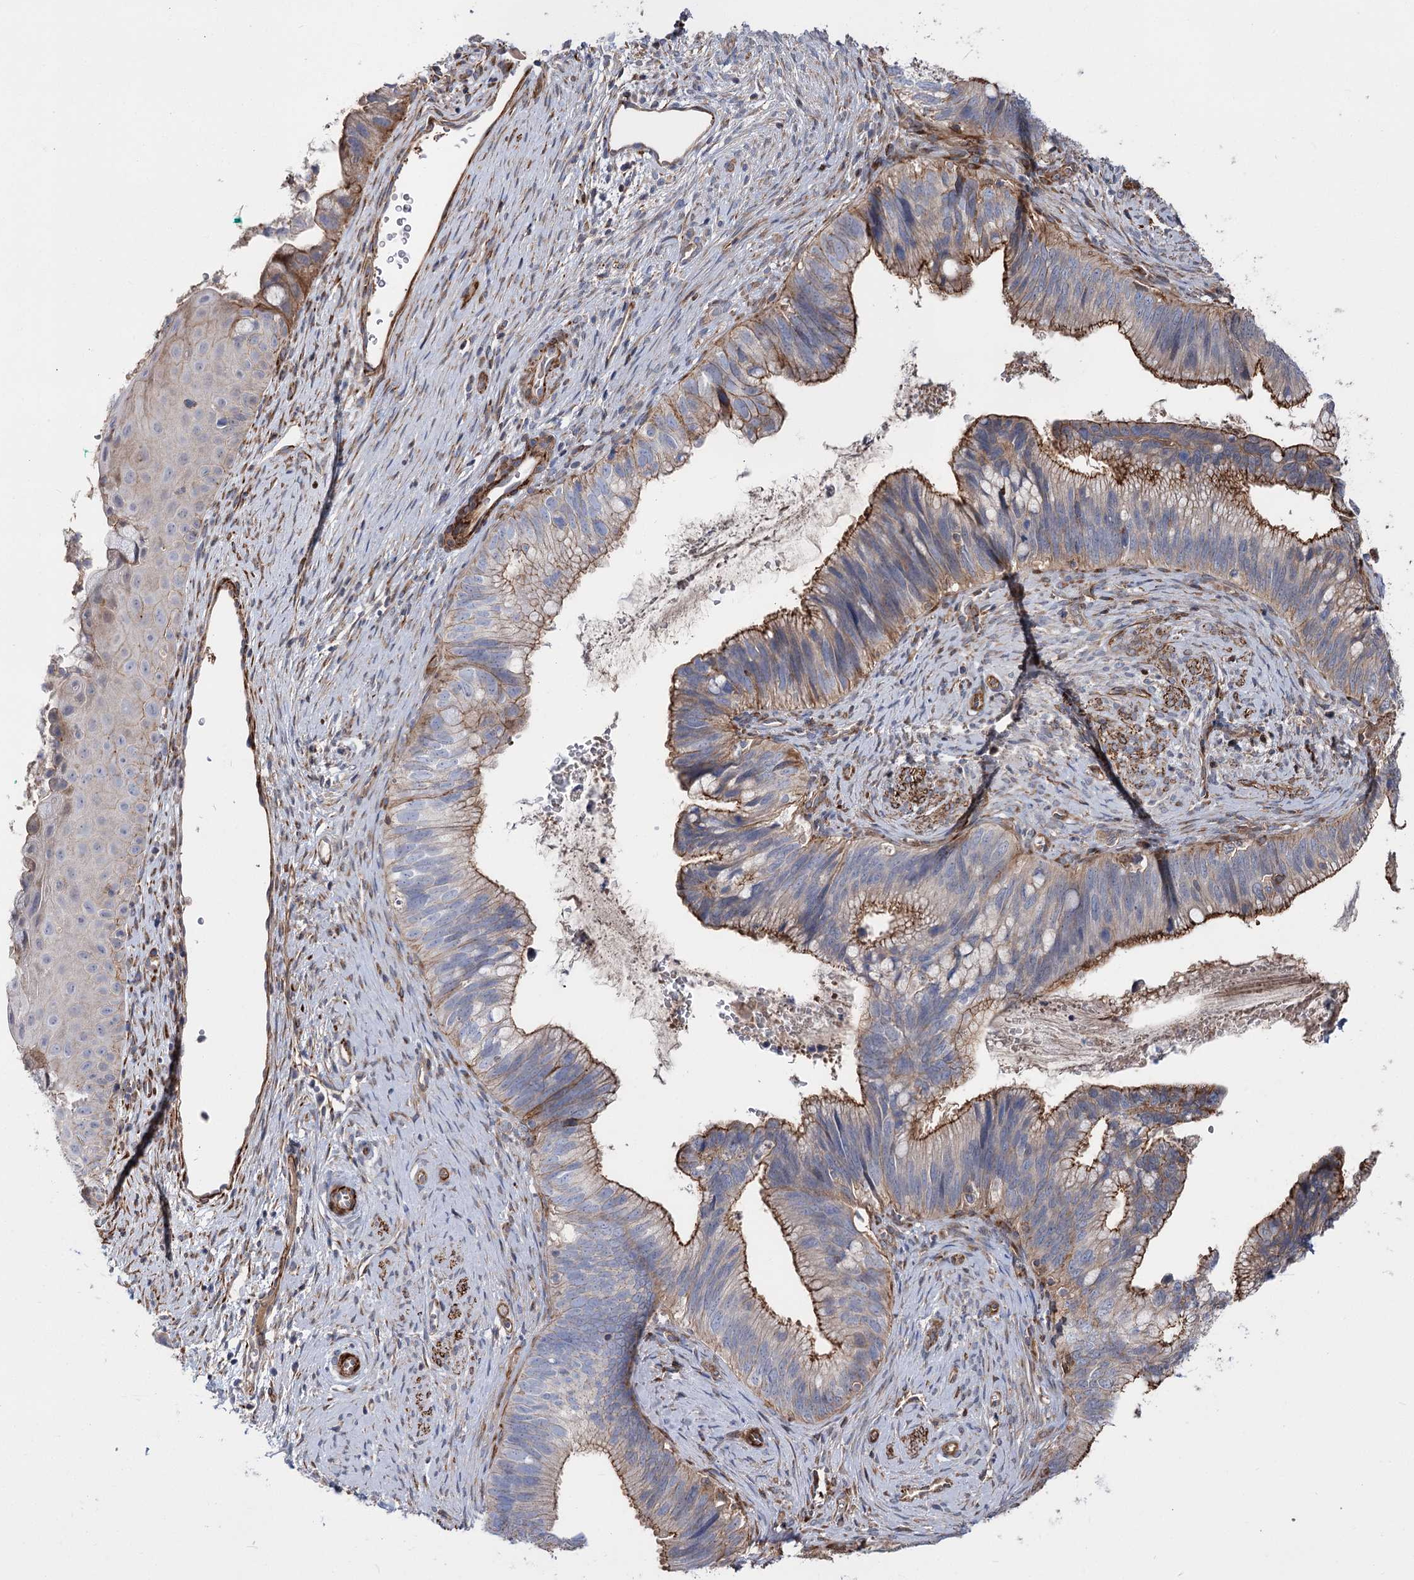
{"staining": {"intensity": "strong", "quantity": "25%-75%", "location": "cytoplasmic/membranous"}, "tissue": "cervical cancer", "cell_type": "Tumor cells", "image_type": "cancer", "snomed": [{"axis": "morphology", "description": "Adenocarcinoma, NOS"}, {"axis": "topography", "description": "Cervix"}], "caption": "A high-resolution image shows IHC staining of cervical cancer (adenocarcinoma), which displays strong cytoplasmic/membranous staining in approximately 25%-75% of tumor cells.", "gene": "DPP3", "patient": {"sex": "female", "age": 42}}